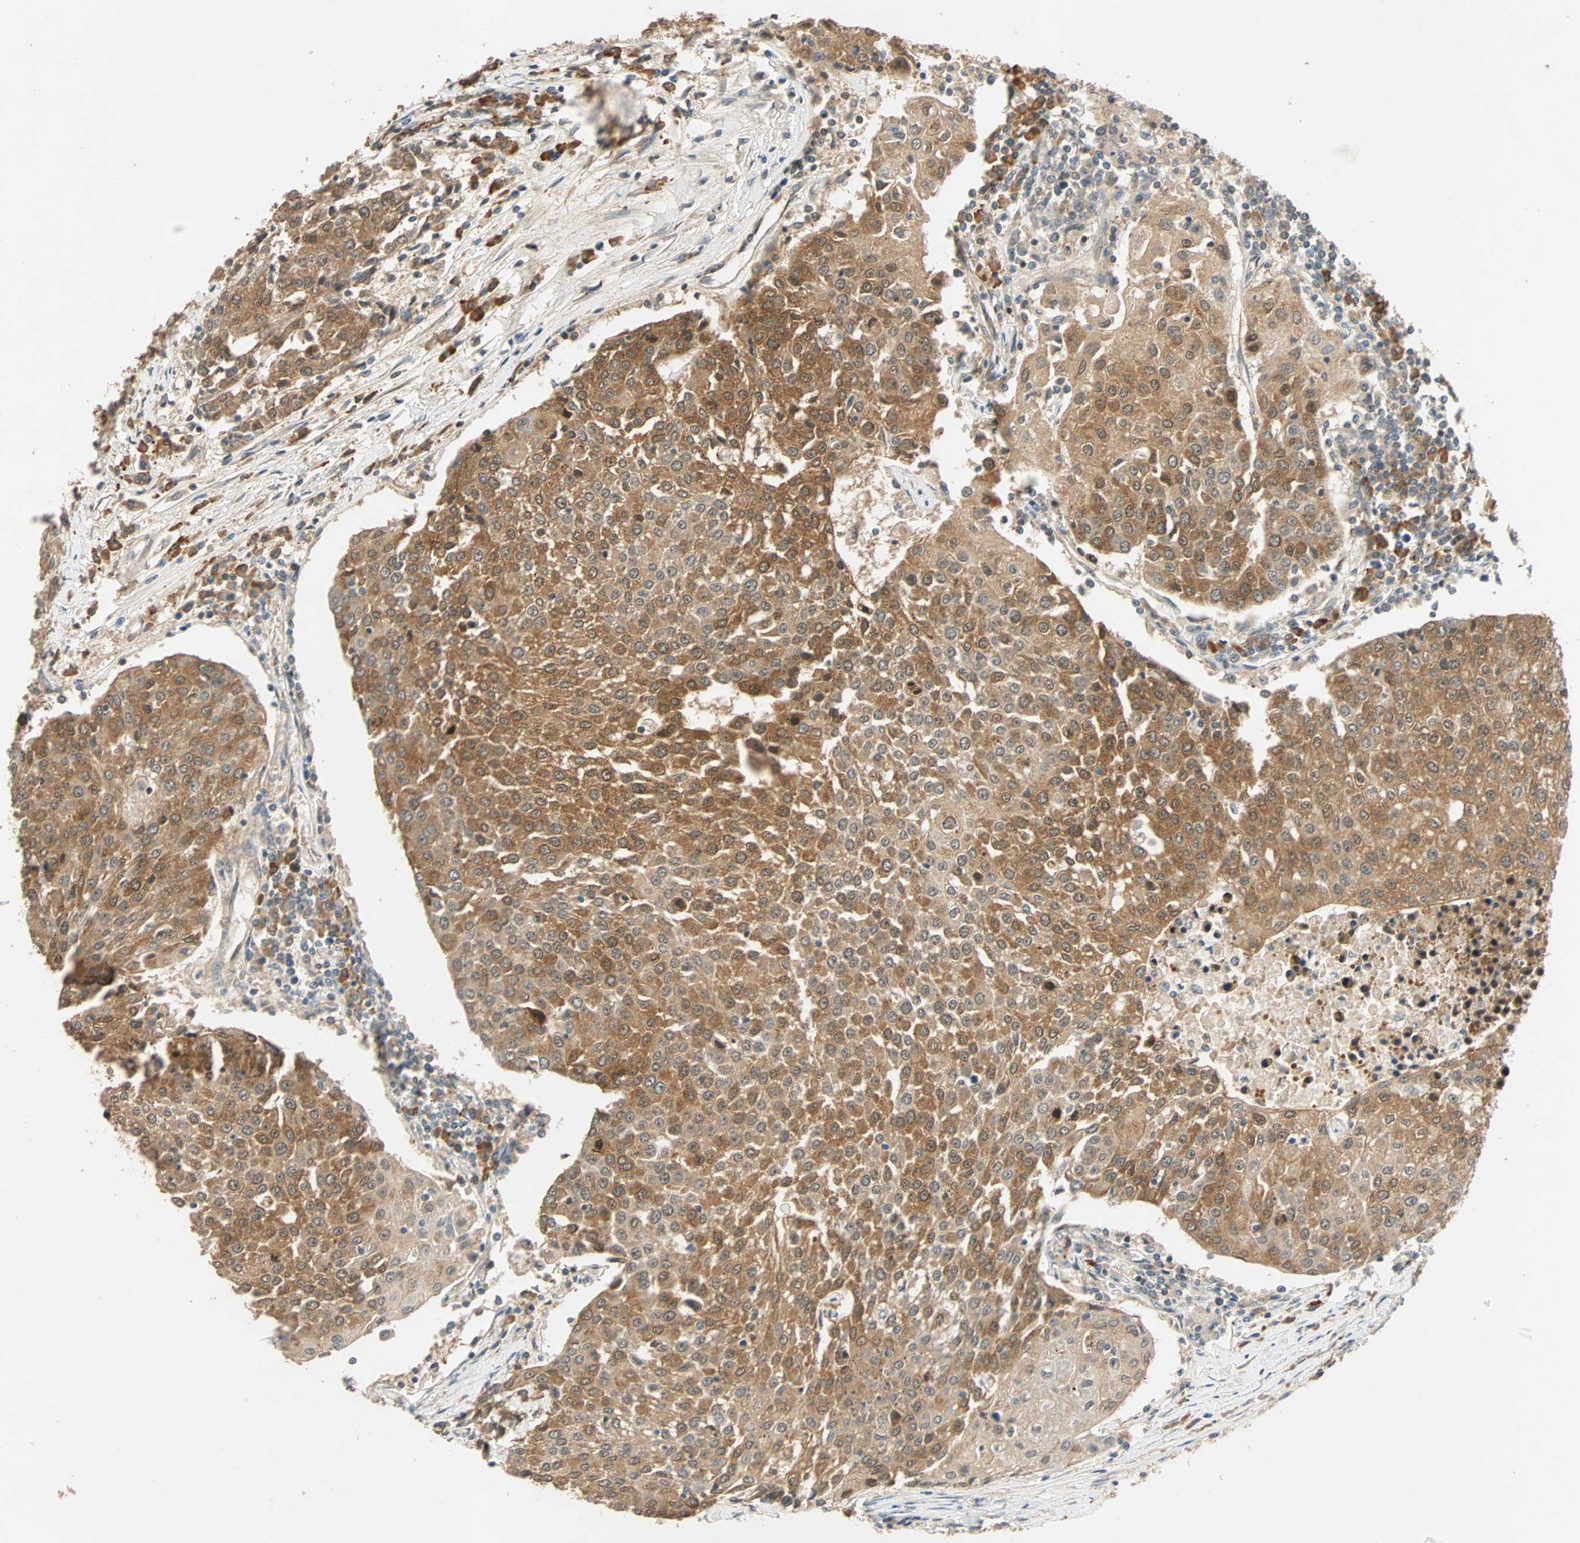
{"staining": {"intensity": "moderate", "quantity": ">75%", "location": "cytoplasmic/membranous"}, "tissue": "urothelial cancer", "cell_type": "Tumor cells", "image_type": "cancer", "snomed": [{"axis": "morphology", "description": "Urothelial carcinoma, High grade"}, {"axis": "topography", "description": "Urinary bladder"}], "caption": "Brown immunohistochemical staining in urothelial cancer demonstrates moderate cytoplasmic/membranous expression in approximately >75% of tumor cells.", "gene": "QSER1", "patient": {"sex": "female", "age": 85}}